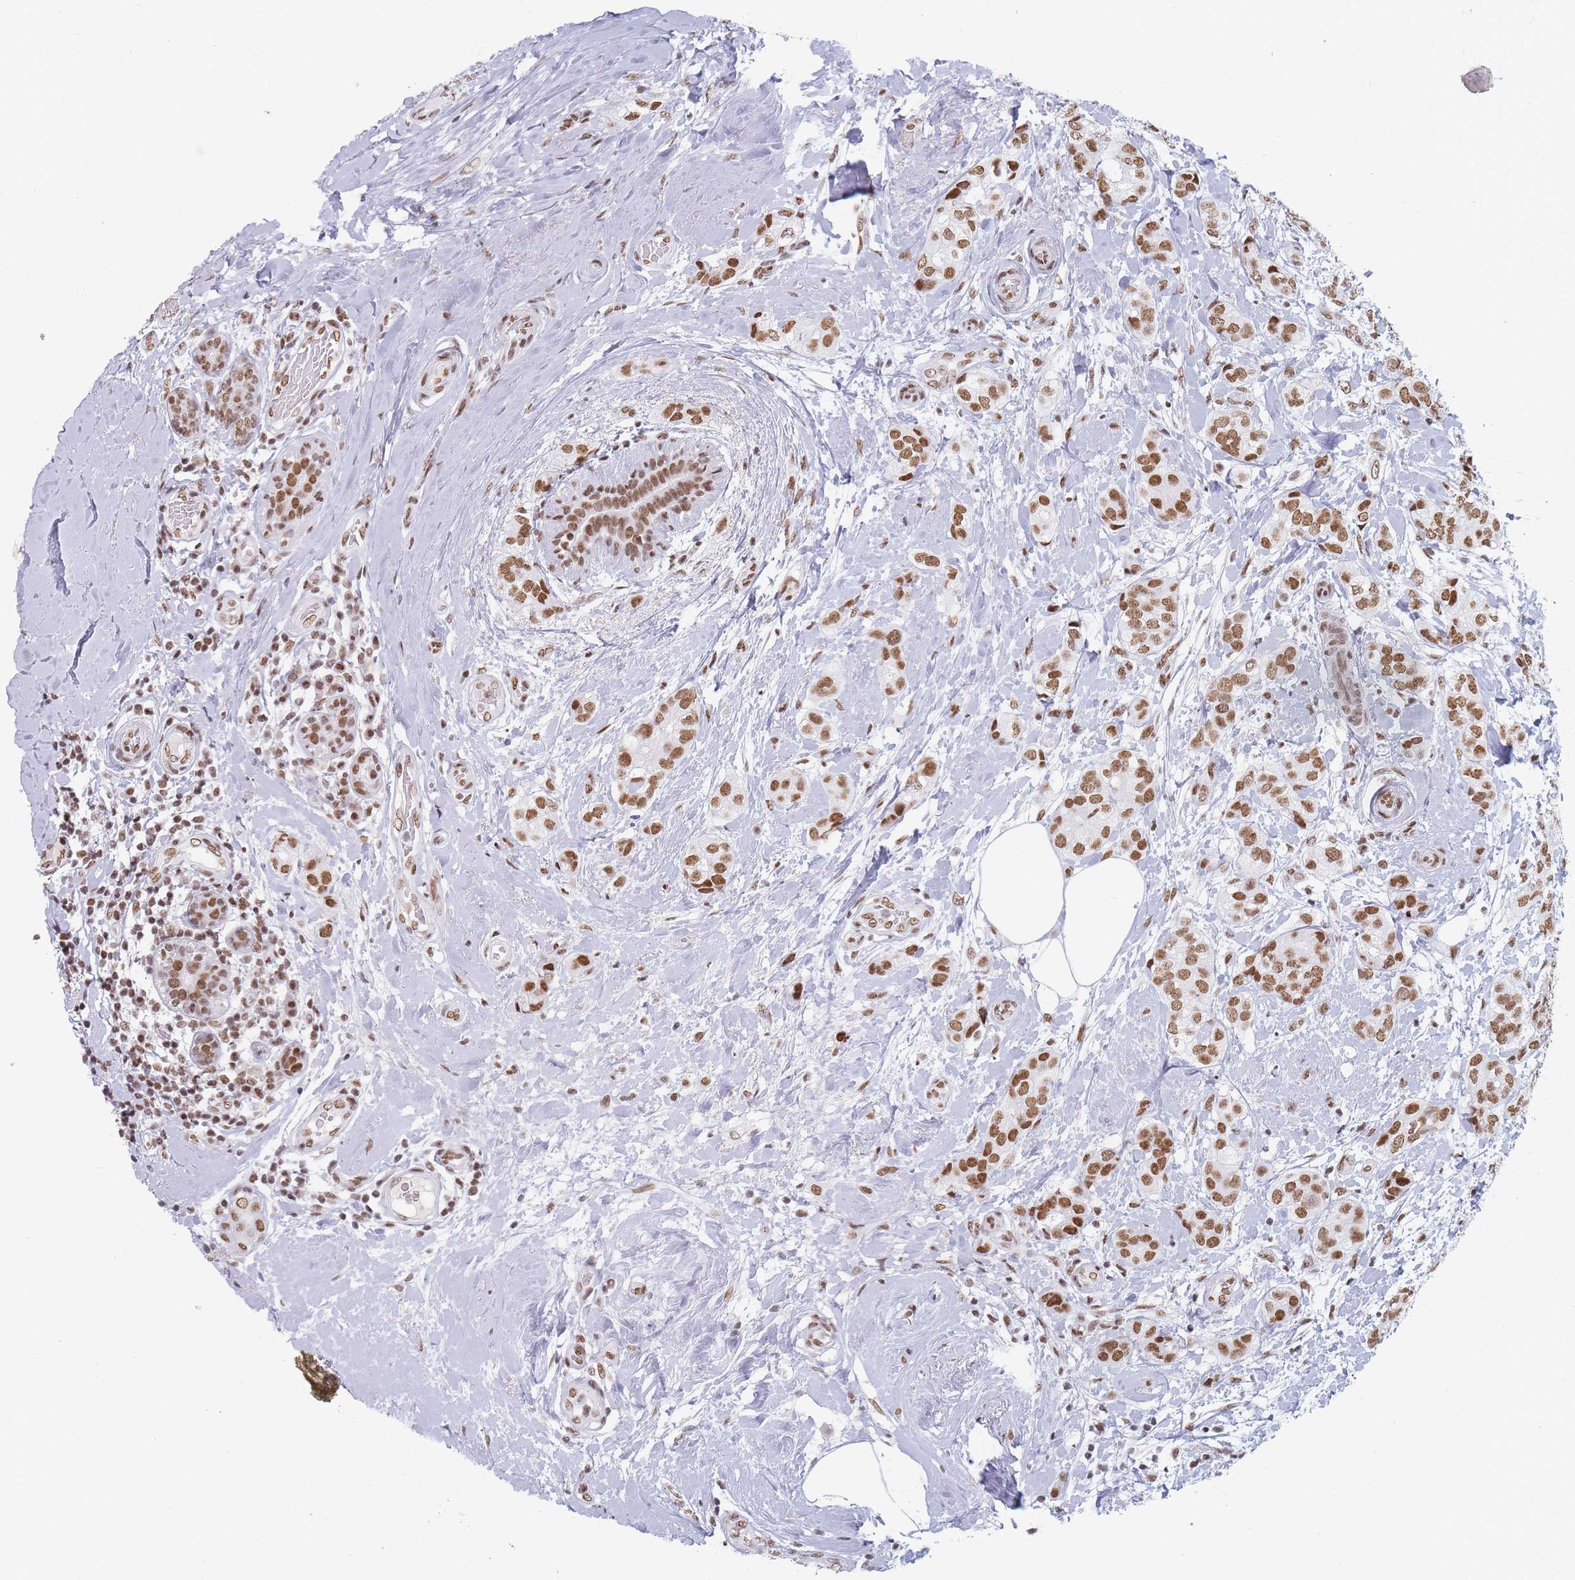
{"staining": {"intensity": "moderate", "quantity": ">75%", "location": "nuclear"}, "tissue": "breast cancer", "cell_type": "Tumor cells", "image_type": "cancer", "snomed": [{"axis": "morphology", "description": "Duct carcinoma"}, {"axis": "topography", "description": "Breast"}], "caption": "Immunohistochemistry (IHC) of breast cancer (infiltrating ductal carcinoma) shows medium levels of moderate nuclear staining in approximately >75% of tumor cells. The protein of interest is stained brown, and the nuclei are stained in blue (DAB IHC with brightfield microscopy, high magnification).", "gene": "SAFB2", "patient": {"sex": "female", "age": 73}}